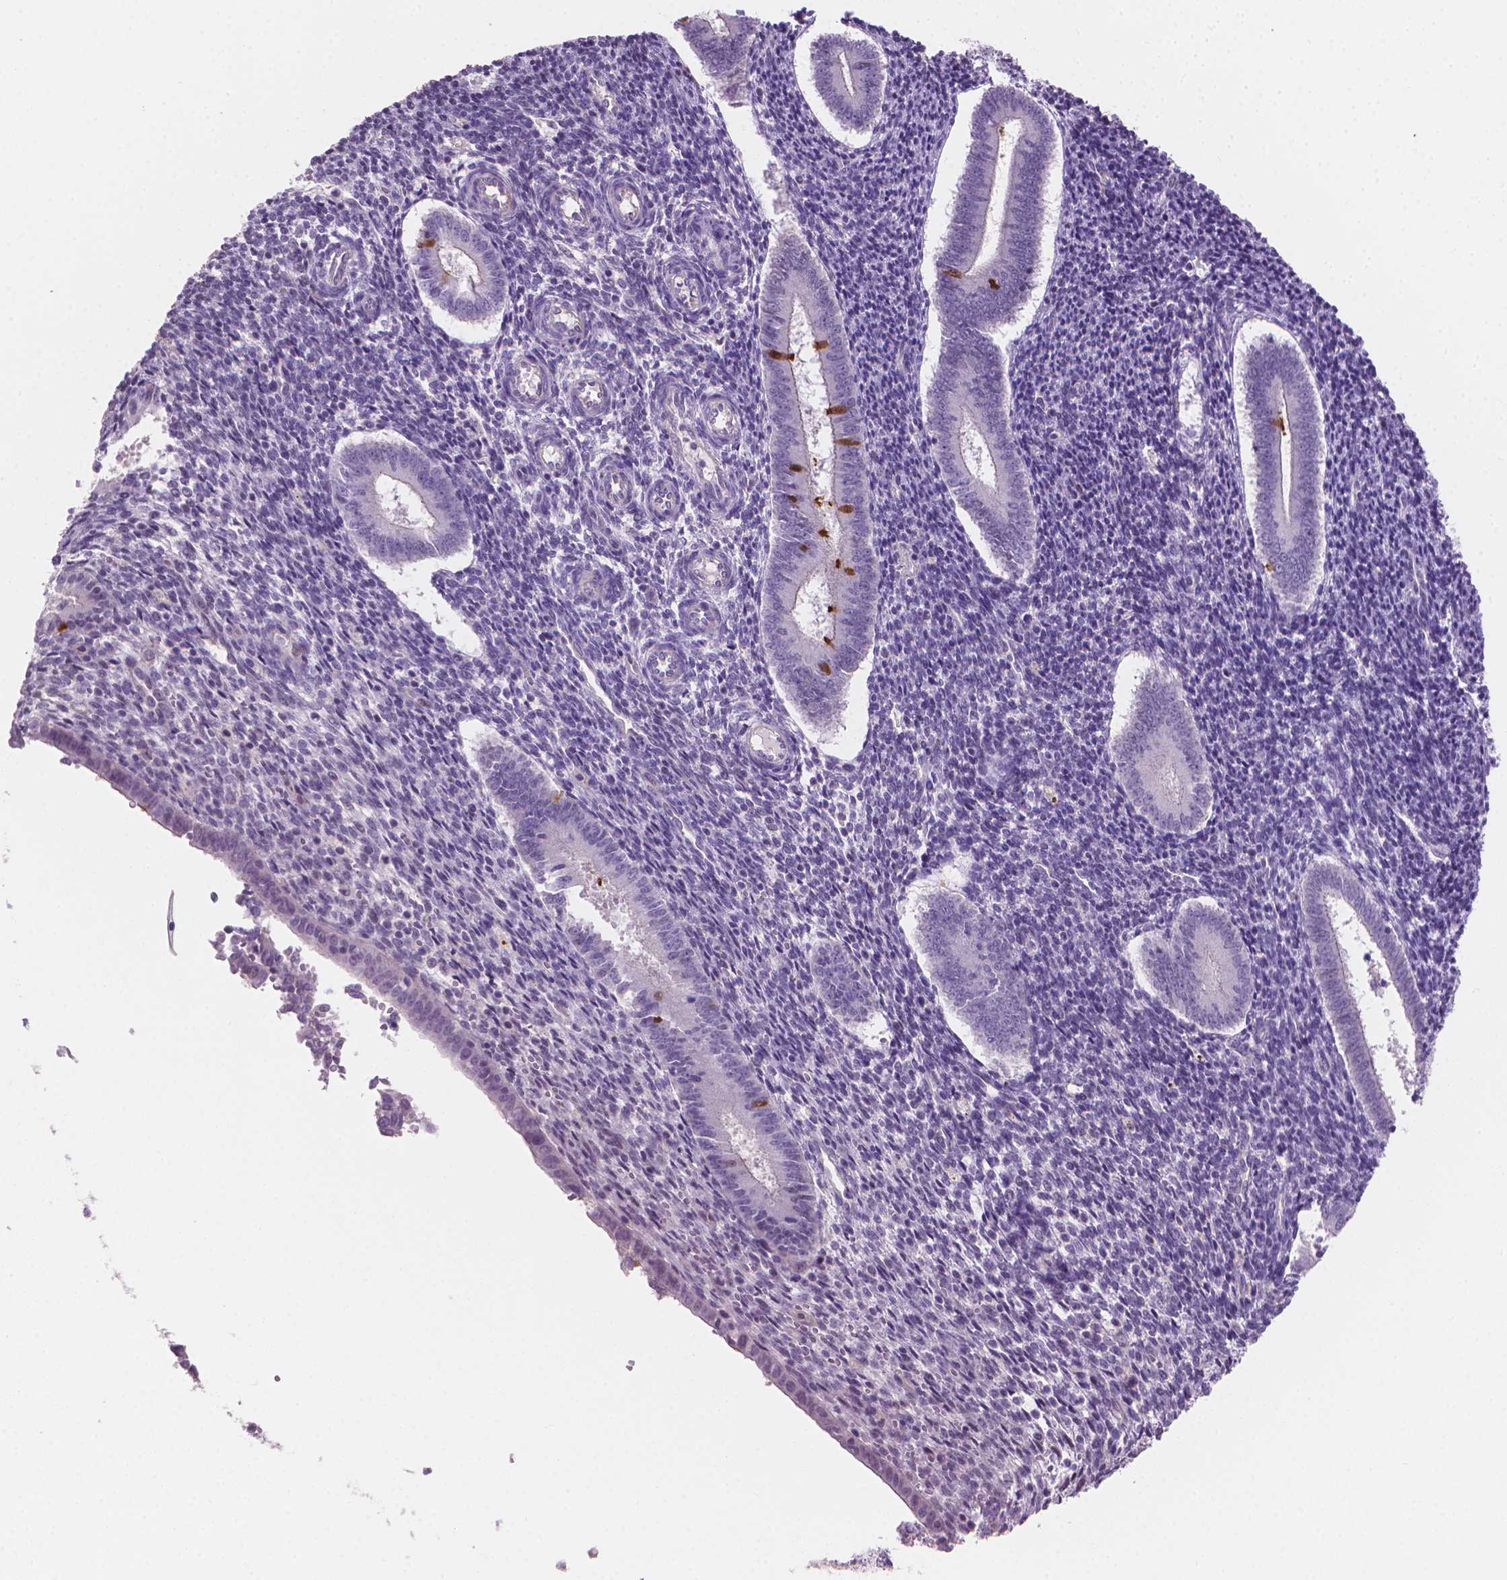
{"staining": {"intensity": "negative", "quantity": "none", "location": "none"}, "tissue": "endometrium", "cell_type": "Cells in endometrial stroma", "image_type": "normal", "snomed": [{"axis": "morphology", "description": "Normal tissue, NOS"}, {"axis": "topography", "description": "Endometrium"}], "caption": "The photomicrograph displays no significant positivity in cells in endometrial stroma of endometrium.", "gene": "CLXN", "patient": {"sex": "female", "age": 25}}